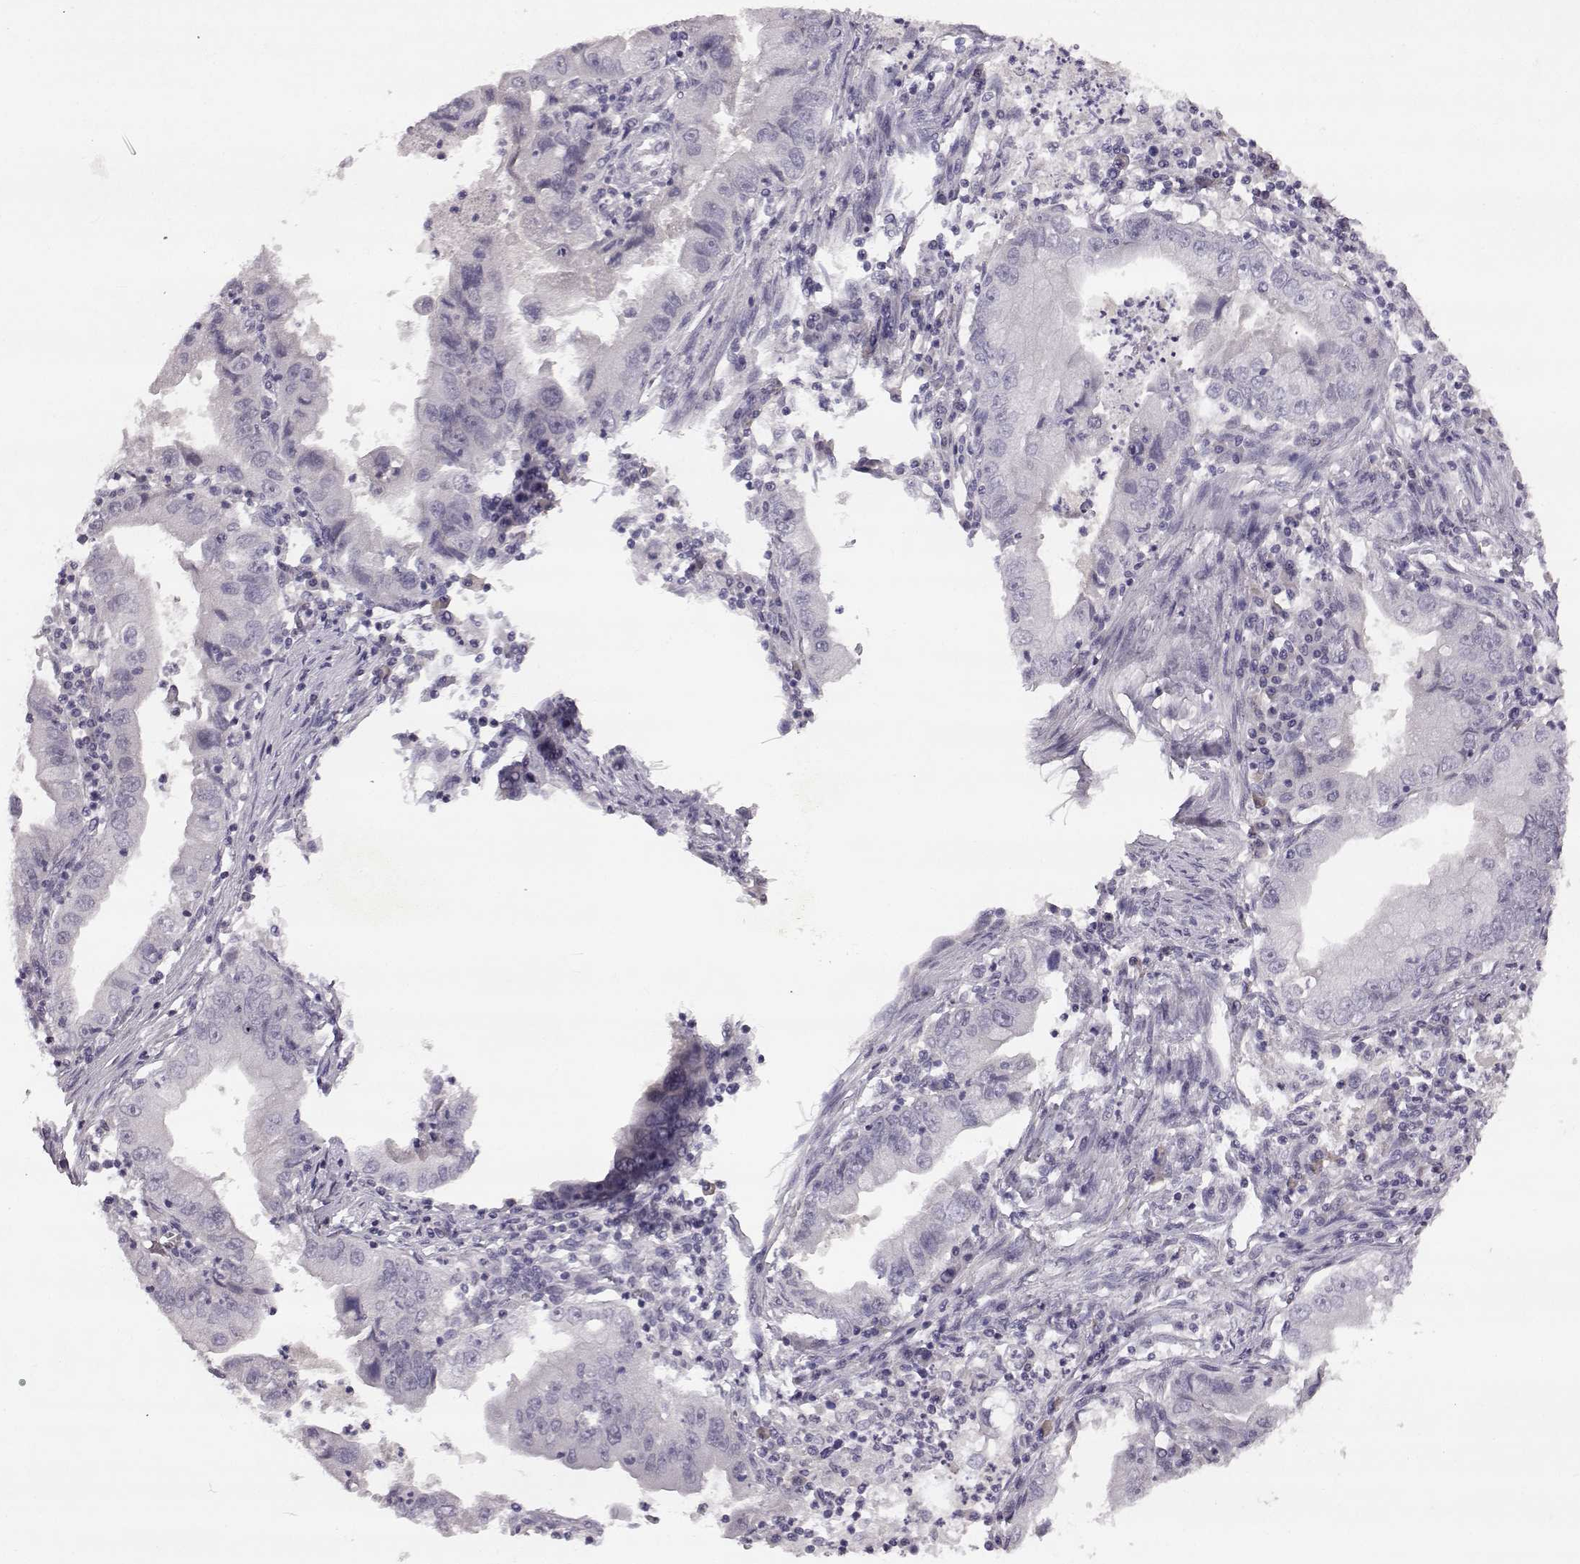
{"staining": {"intensity": "negative", "quantity": "none", "location": "none"}, "tissue": "stomach cancer", "cell_type": "Tumor cells", "image_type": "cancer", "snomed": [{"axis": "morphology", "description": "Adenocarcinoma, NOS"}, {"axis": "topography", "description": "Stomach"}], "caption": "This is a histopathology image of IHC staining of stomach cancer (adenocarcinoma), which shows no positivity in tumor cells.", "gene": "SPAG17", "patient": {"sex": "male", "age": 76}}